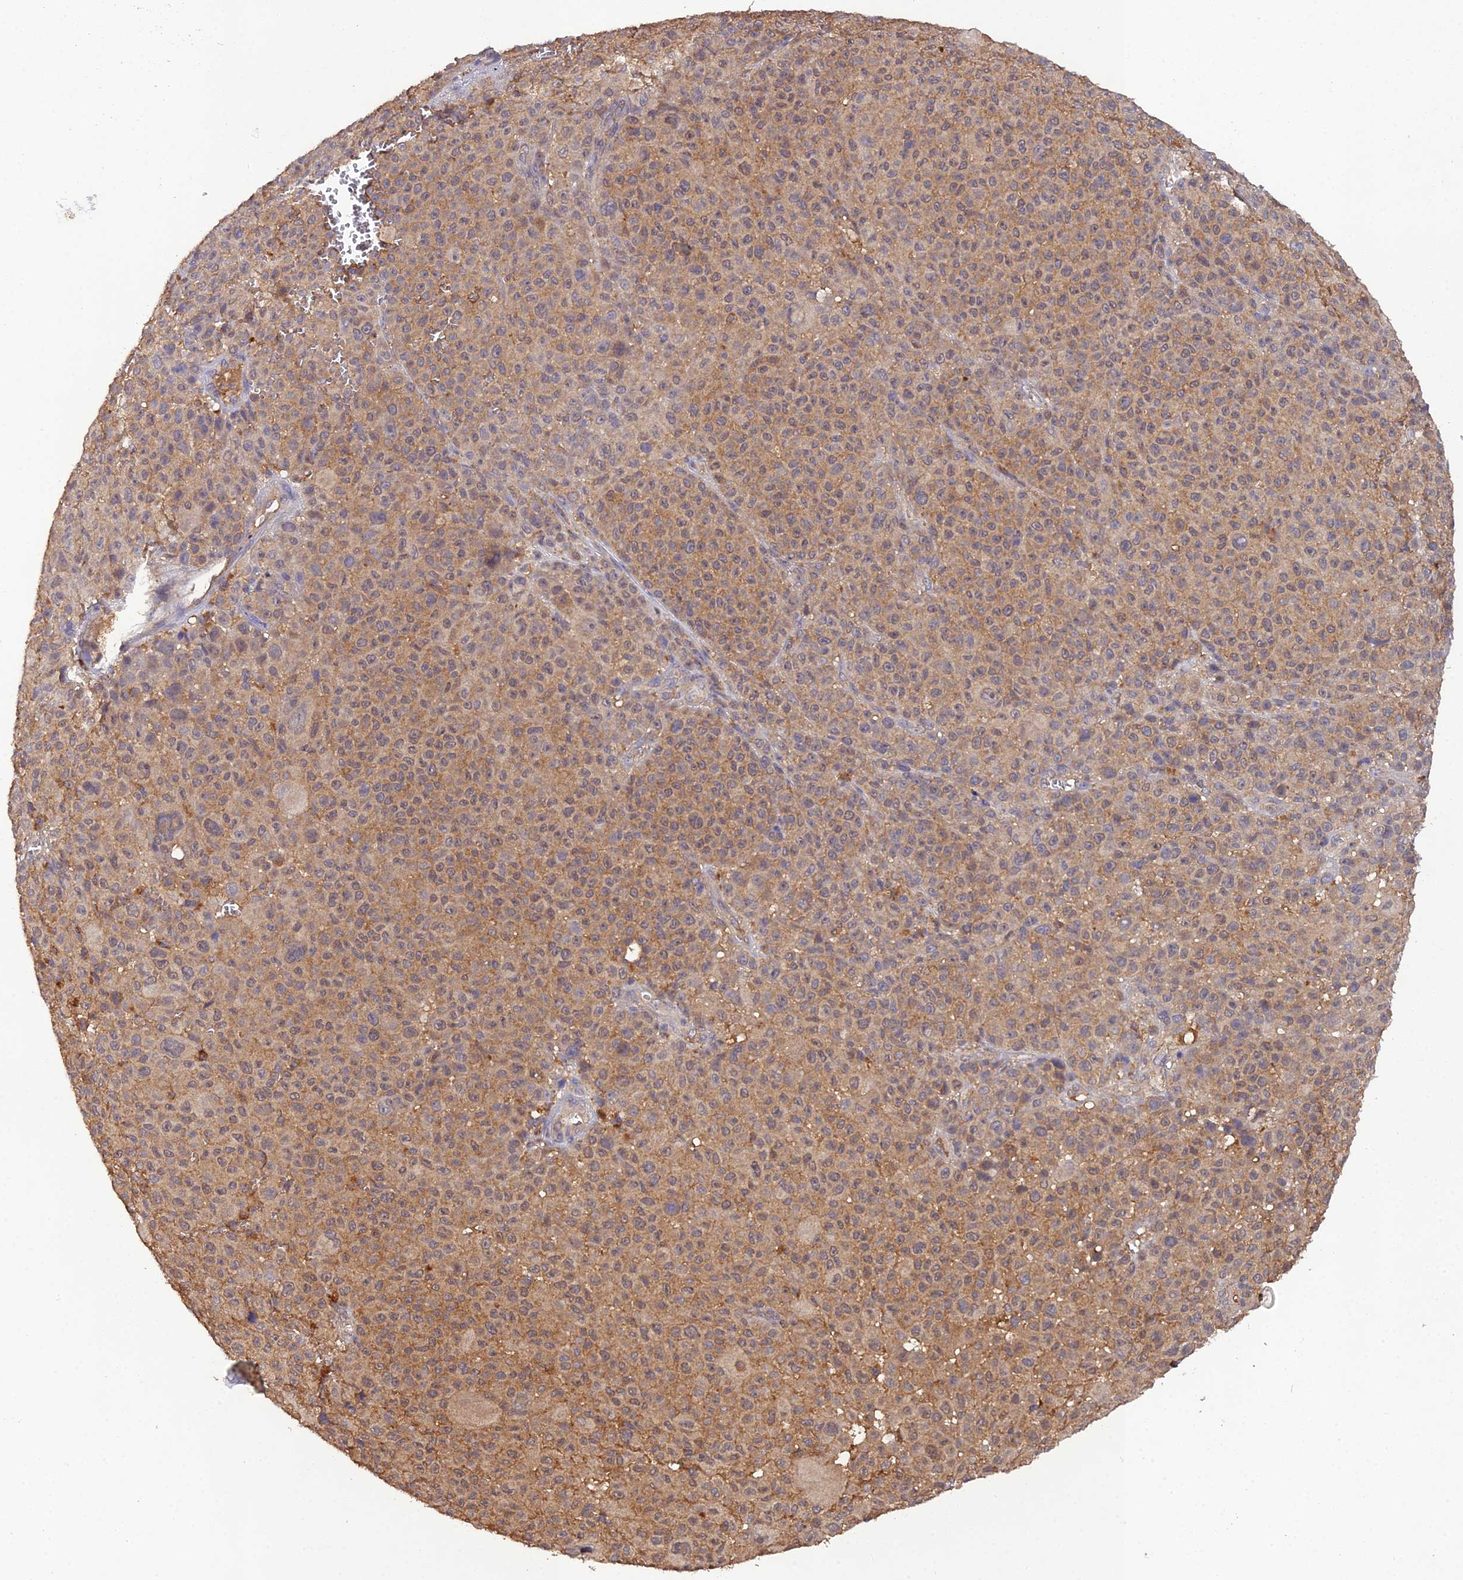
{"staining": {"intensity": "weak", "quantity": ">75%", "location": "cytoplasmic/membranous"}, "tissue": "melanoma", "cell_type": "Tumor cells", "image_type": "cancer", "snomed": [{"axis": "morphology", "description": "Malignant melanoma, NOS"}, {"axis": "topography", "description": "Skin"}], "caption": "Melanoma stained for a protein (brown) reveals weak cytoplasmic/membranous positive staining in approximately >75% of tumor cells.", "gene": "TMEM258", "patient": {"sex": "female", "age": 94}}